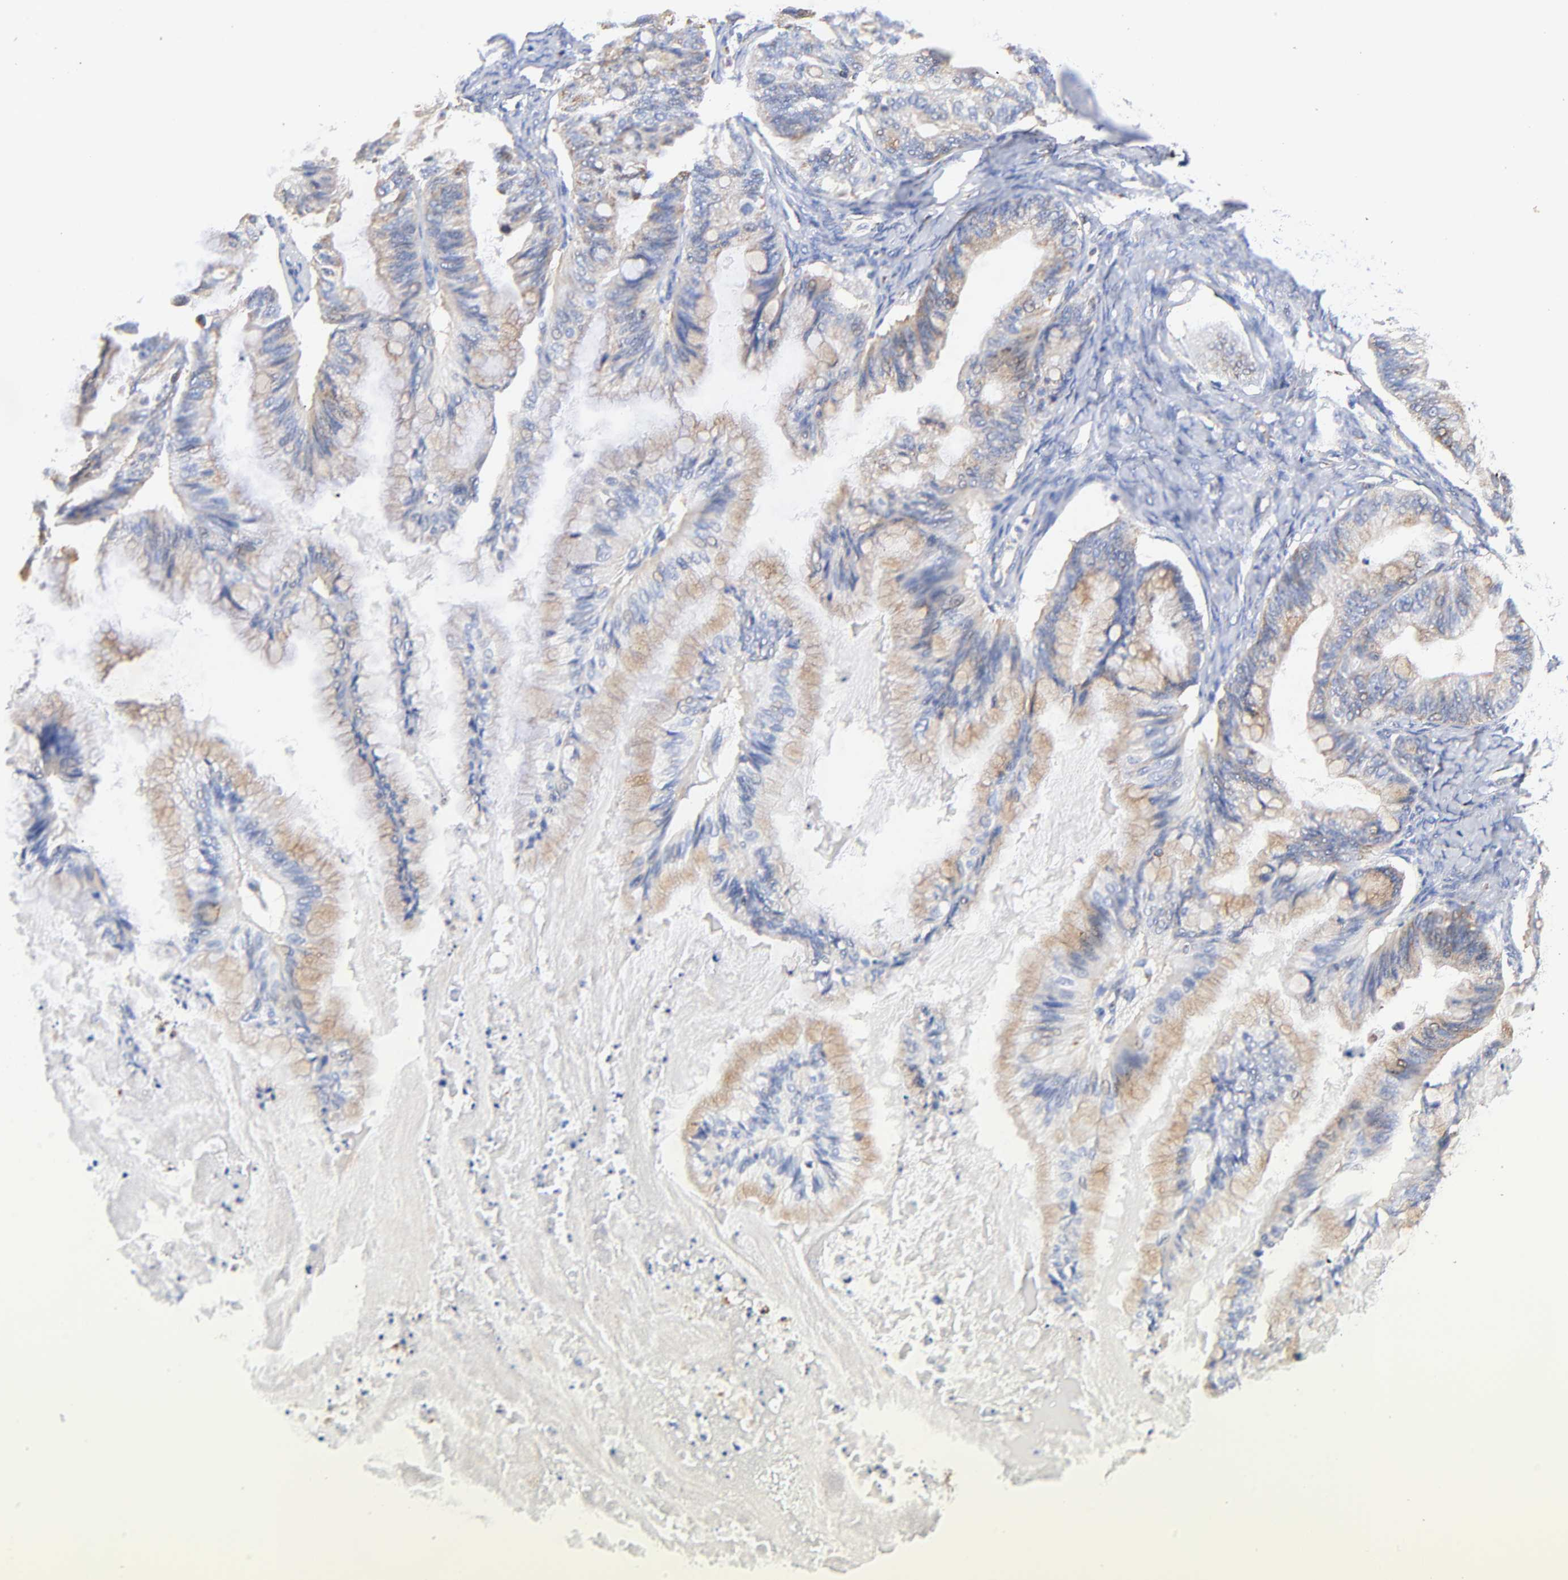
{"staining": {"intensity": "moderate", "quantity": "25%-75%", "location": "cytoplasmic/membranous"}, "tissue": "ovarian cancer", "cell_type": "Tumor cells", "image_type": "cancer", "snomed": [{"axis": "morphology", "description": "Cystadenocarcinoma, mucinous, NOS"}, {"axis": "topography", "description": "Ovary"}], "caption": "This image exhibits immunohistochemistry staining of human ovarian cancer (mucinous cystadenocarcinoma), with medium moderate cytoplasmic/membranous positivity in about 25%-75% of tumor cells.", "gene": "ATP5F1D", "patient": {"sex": "female", "age": 57}}